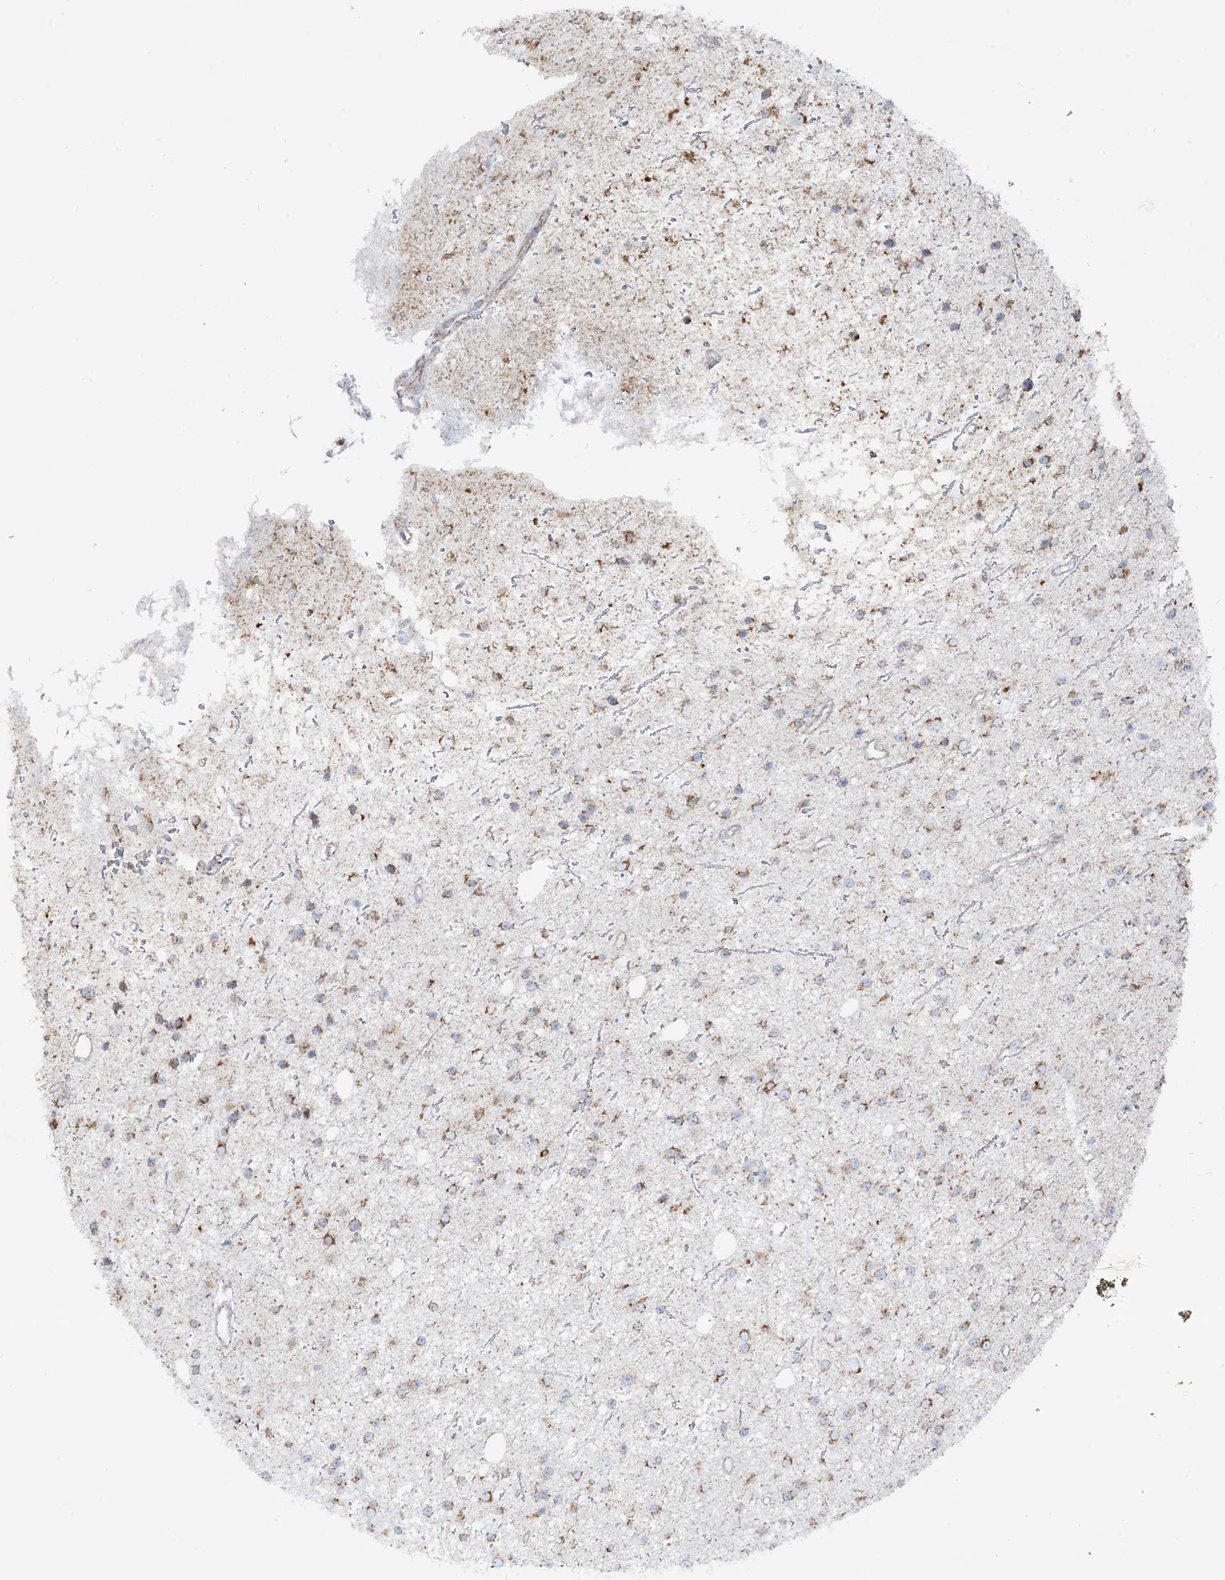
{"staining": {"intensity": "moderate", "quantity": "<25%", "location": "cytoplasmic/membranous"}, "tissue": "glioma", "cell_type": "Tumor cells", "image_type": "cancer", "snomed": [{"axis": "morphology", "description": "Glioma, malignant, Low grade"}, {"axis": "topography", "description": "Cerebral cortex"}], "caption": "Brown immunohistochemical staining in malignant glioma (low-grade) shows moderate cytoplasmic/membranous positivity in approximately <25% of tumor cells. Immunohistochemistry stains the protein in brown and the nuclei are stained blue.", "gene": "BEND4", "patient": {"sex": "female", "age": 39}}